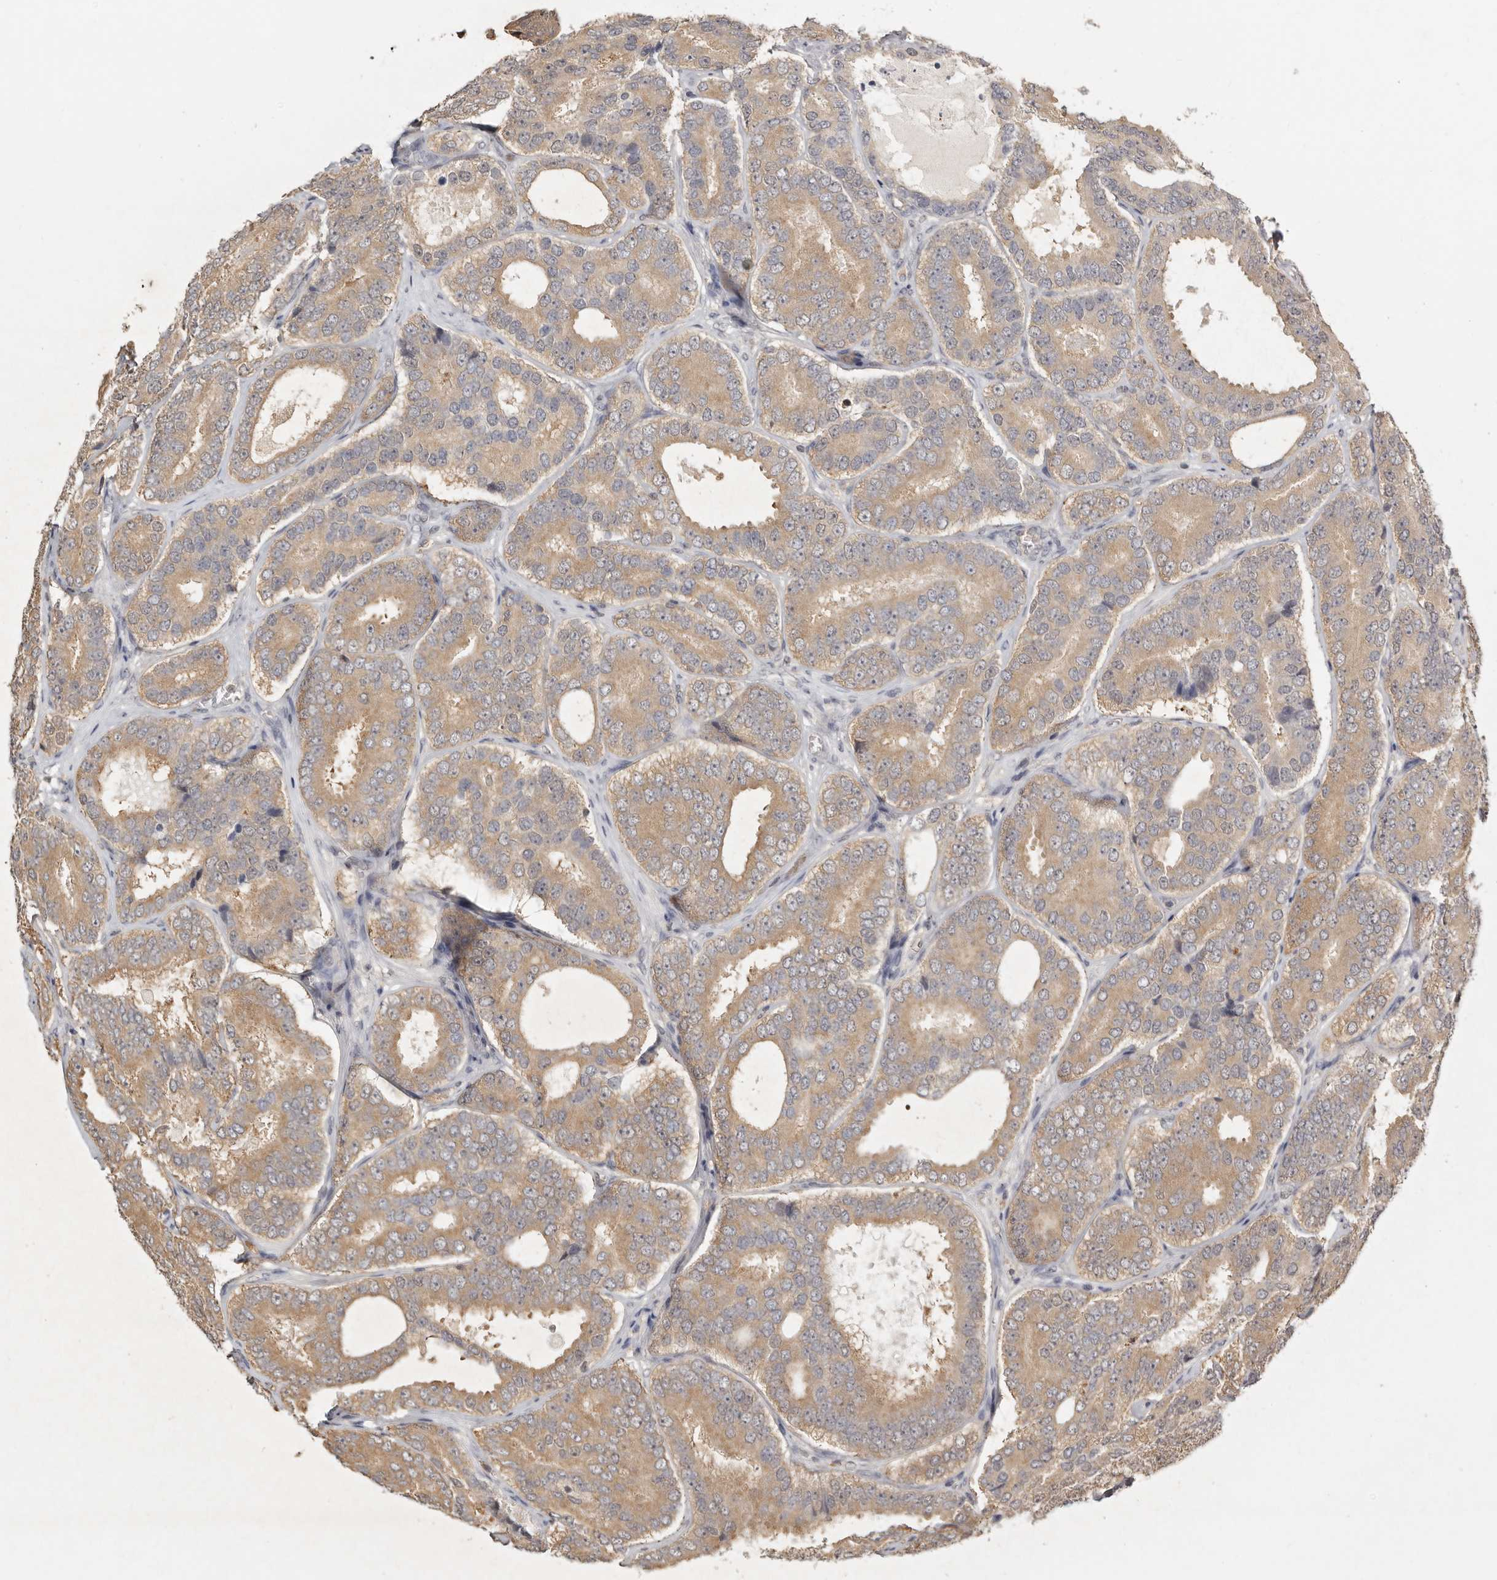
{"staining": {"intensity": "moderate", "quantity": "25%-75%", "location": "cytoplasmic/membranous"}, "tissue": "prostate cancer", "cell_type": "Tumor cells", "image_type": "cancer", "snomed": [{"axis": "morphology", "description": "Adenocarcinoma, High grade"}, {"axis": "topography", "description": "Prostate"}], "caption": "Prostate cancer stained for a protein shows moderate cytoplasmic/membranous positivity in tumor cells.", "gene": "PSMA5", "patient": {"sex": "male", "age": 56}}